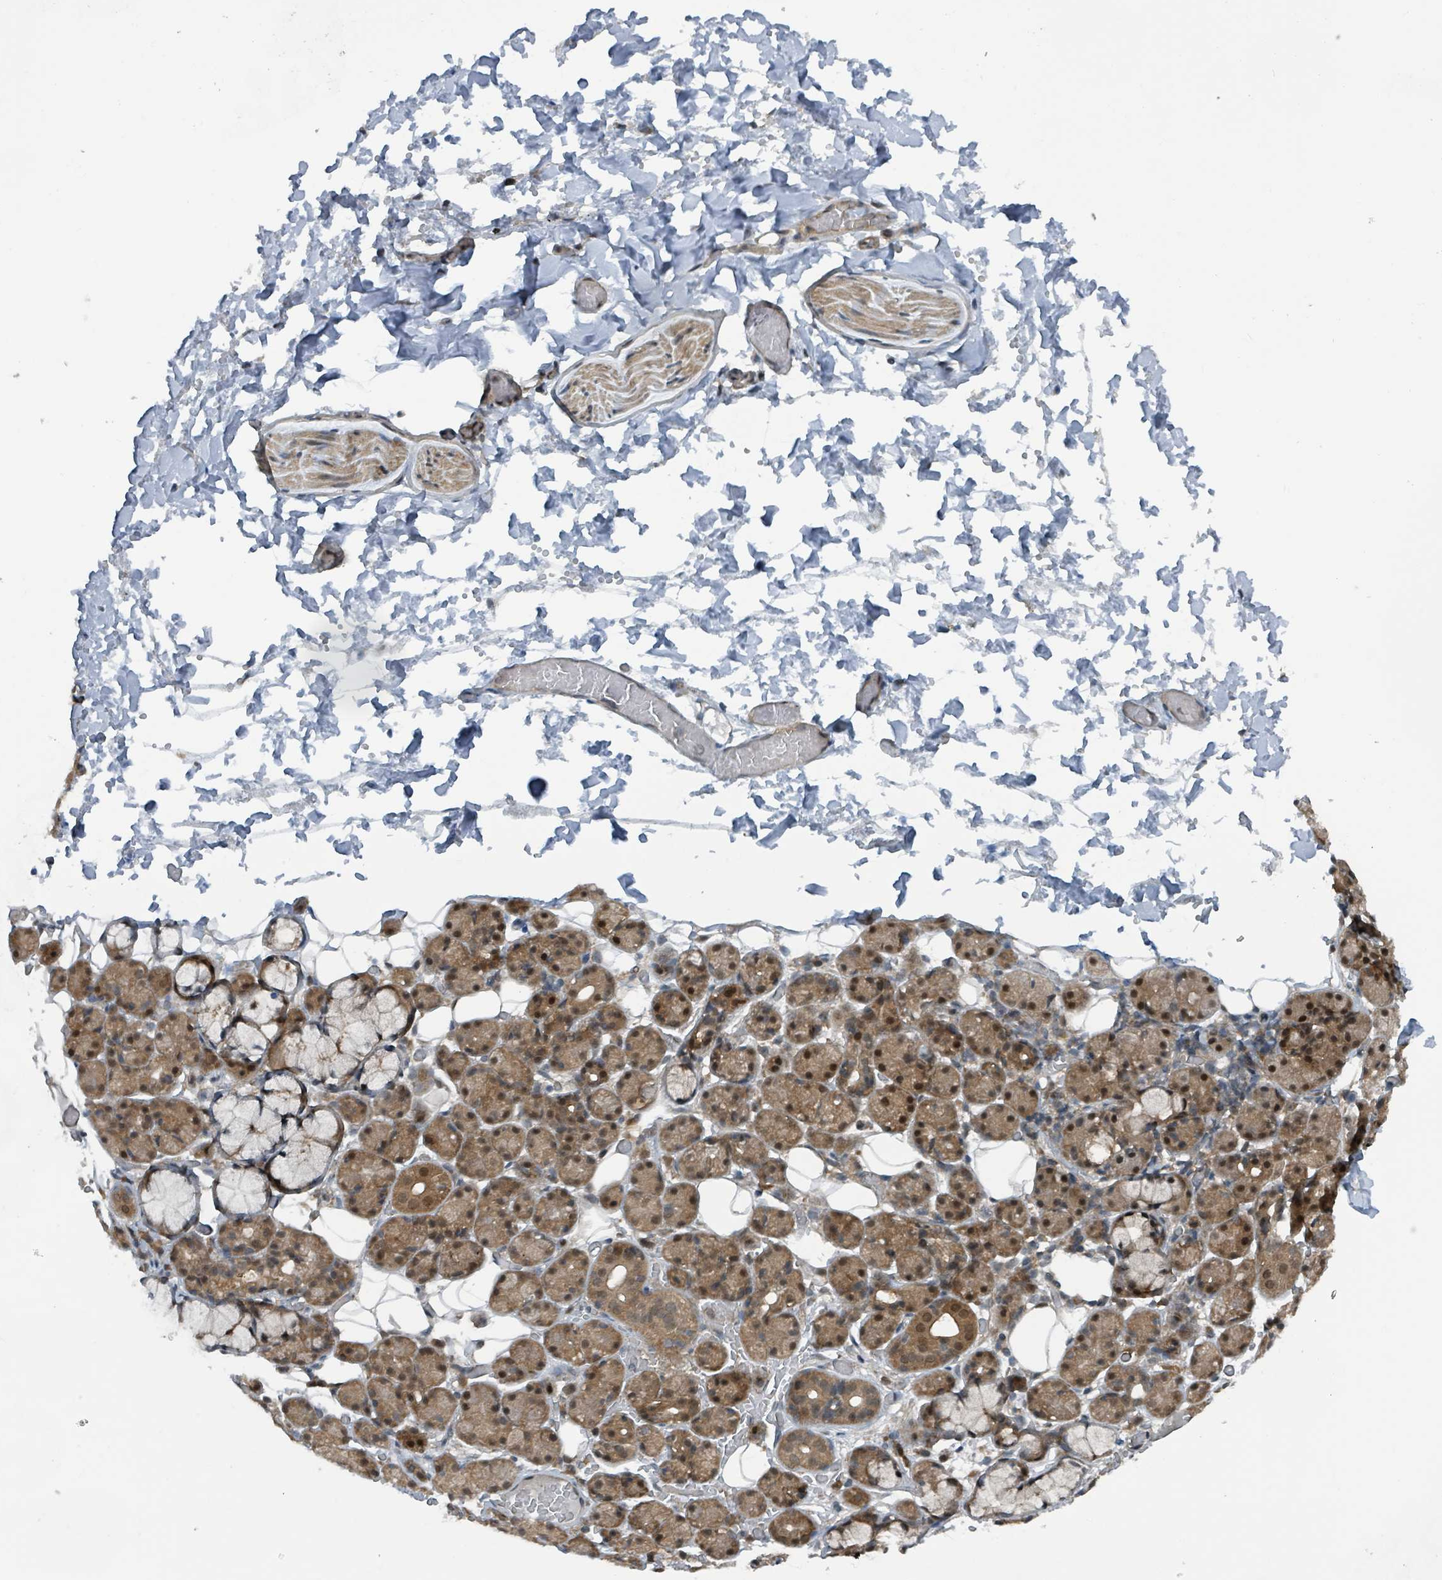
{"staining": {"intensity": "strong", "quantity": "25%-75%", "location": "cytoplasmic/membranous,nuclear"}, "tissue": "salivary gland", "cell_type": "Glandular cells", "image_type": "normal", "snomed": [{"axis": "morphology", "description": "Normal tissue, NOS"}, {"axis": "topography", "description": "Salivary gland"}], "caption": "Protein staining of unremarkable salivary gland exhibits strong cytoplasmic/membranous,nuclear positivity in approximately 25%-75% of glandular cells.", "gene": "GOLGA7B", "patient": {"sex": "male", "age": 63}}